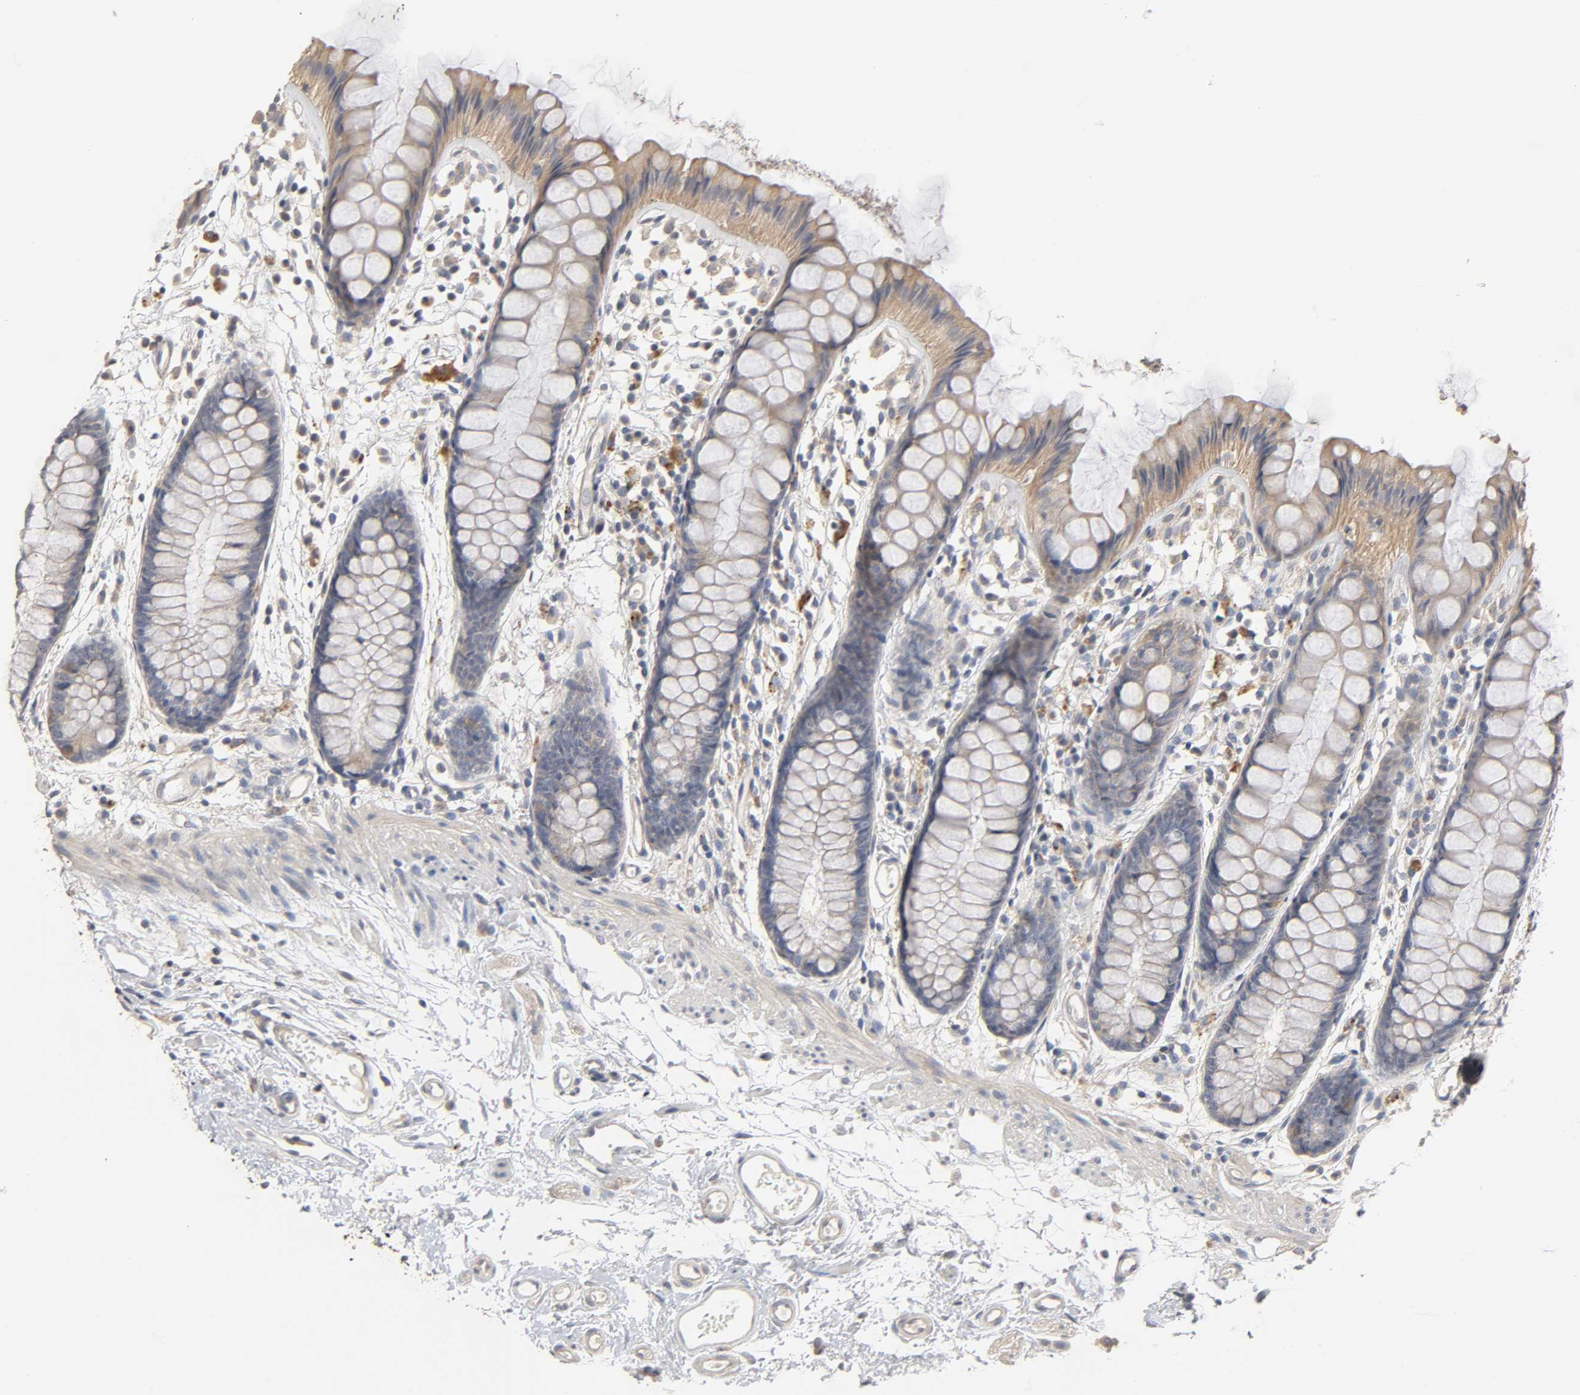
{"staining": {"intensity": "weak", "quantity": "25%-75%", "location": "cytoplasmic/membranous"}, "tissue": "rectum", "cell_type": "Glandular cells", "image_type": "normal", "snomed": [{"axis": "morphology", "description": "Normal tissue, NOS"}, {"axis": "topography", "description": "Rectum"}], "caption": "Normal rectum demonstrates weak cytoplasmic/membranous staining in about 25%-75% of glandular cells, visualized by immunohistochemistry.", "gene": "SLC10A2", "patient": {"sex": "female", "age": 66}}